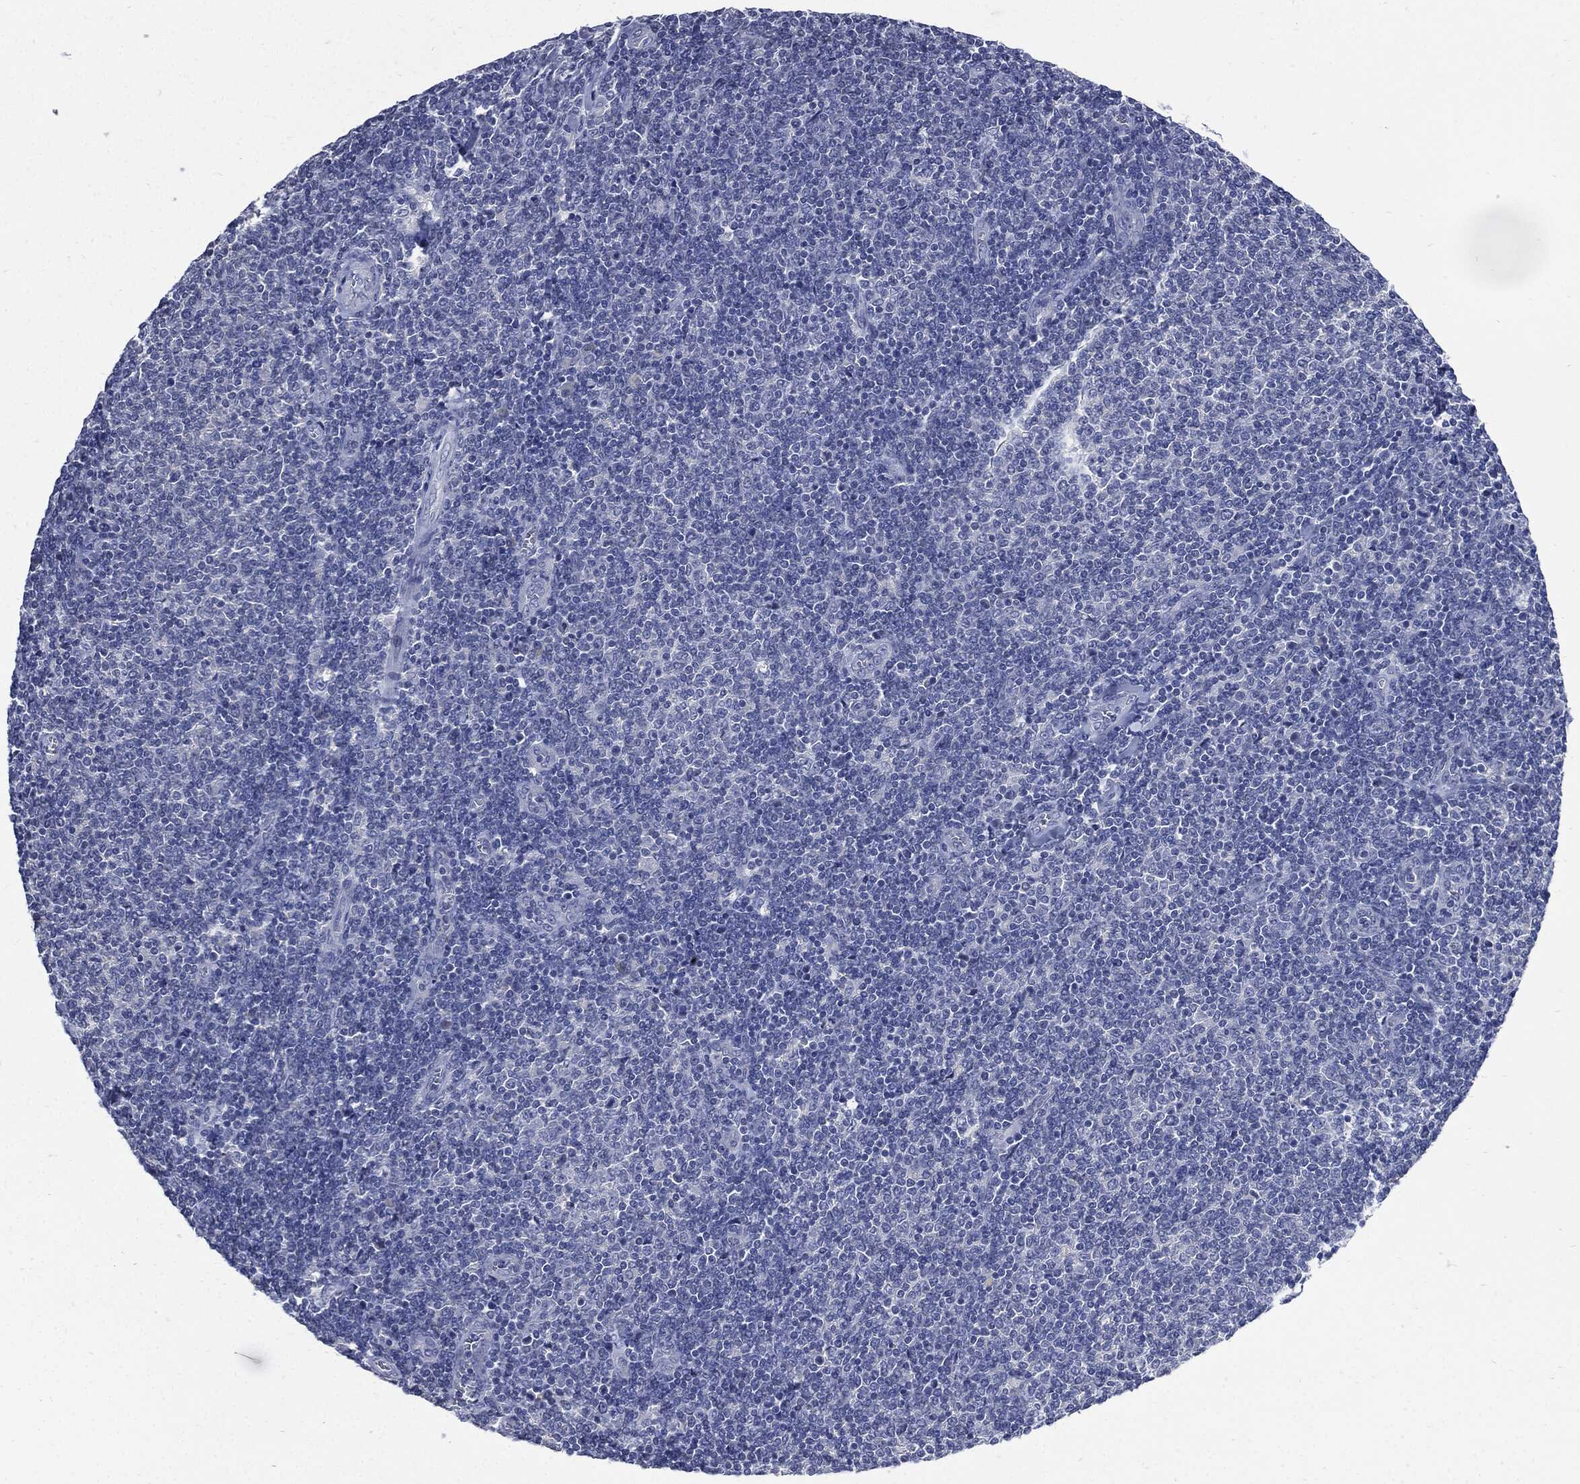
{"staining": {"intensity": "negative", "quantity": "none", "location": "none"}, "tissue": "lymphoma", "cell_type": "Tumor cells", "image_type": "cancer", "snomed": [{"axis": "morphology", "description": "Malignant lymphoma, non-Hodgkin's type, Low grade"}, {"axis": "topography", "description": "Lymph node"}], "caption": "Micrograph shows no significant protein expression in tumor cells of low-grade malignant lymphoma, non-Hodgkin's type.", "gene": "CPE", "patient": {"sex": "male", "age": 52}}